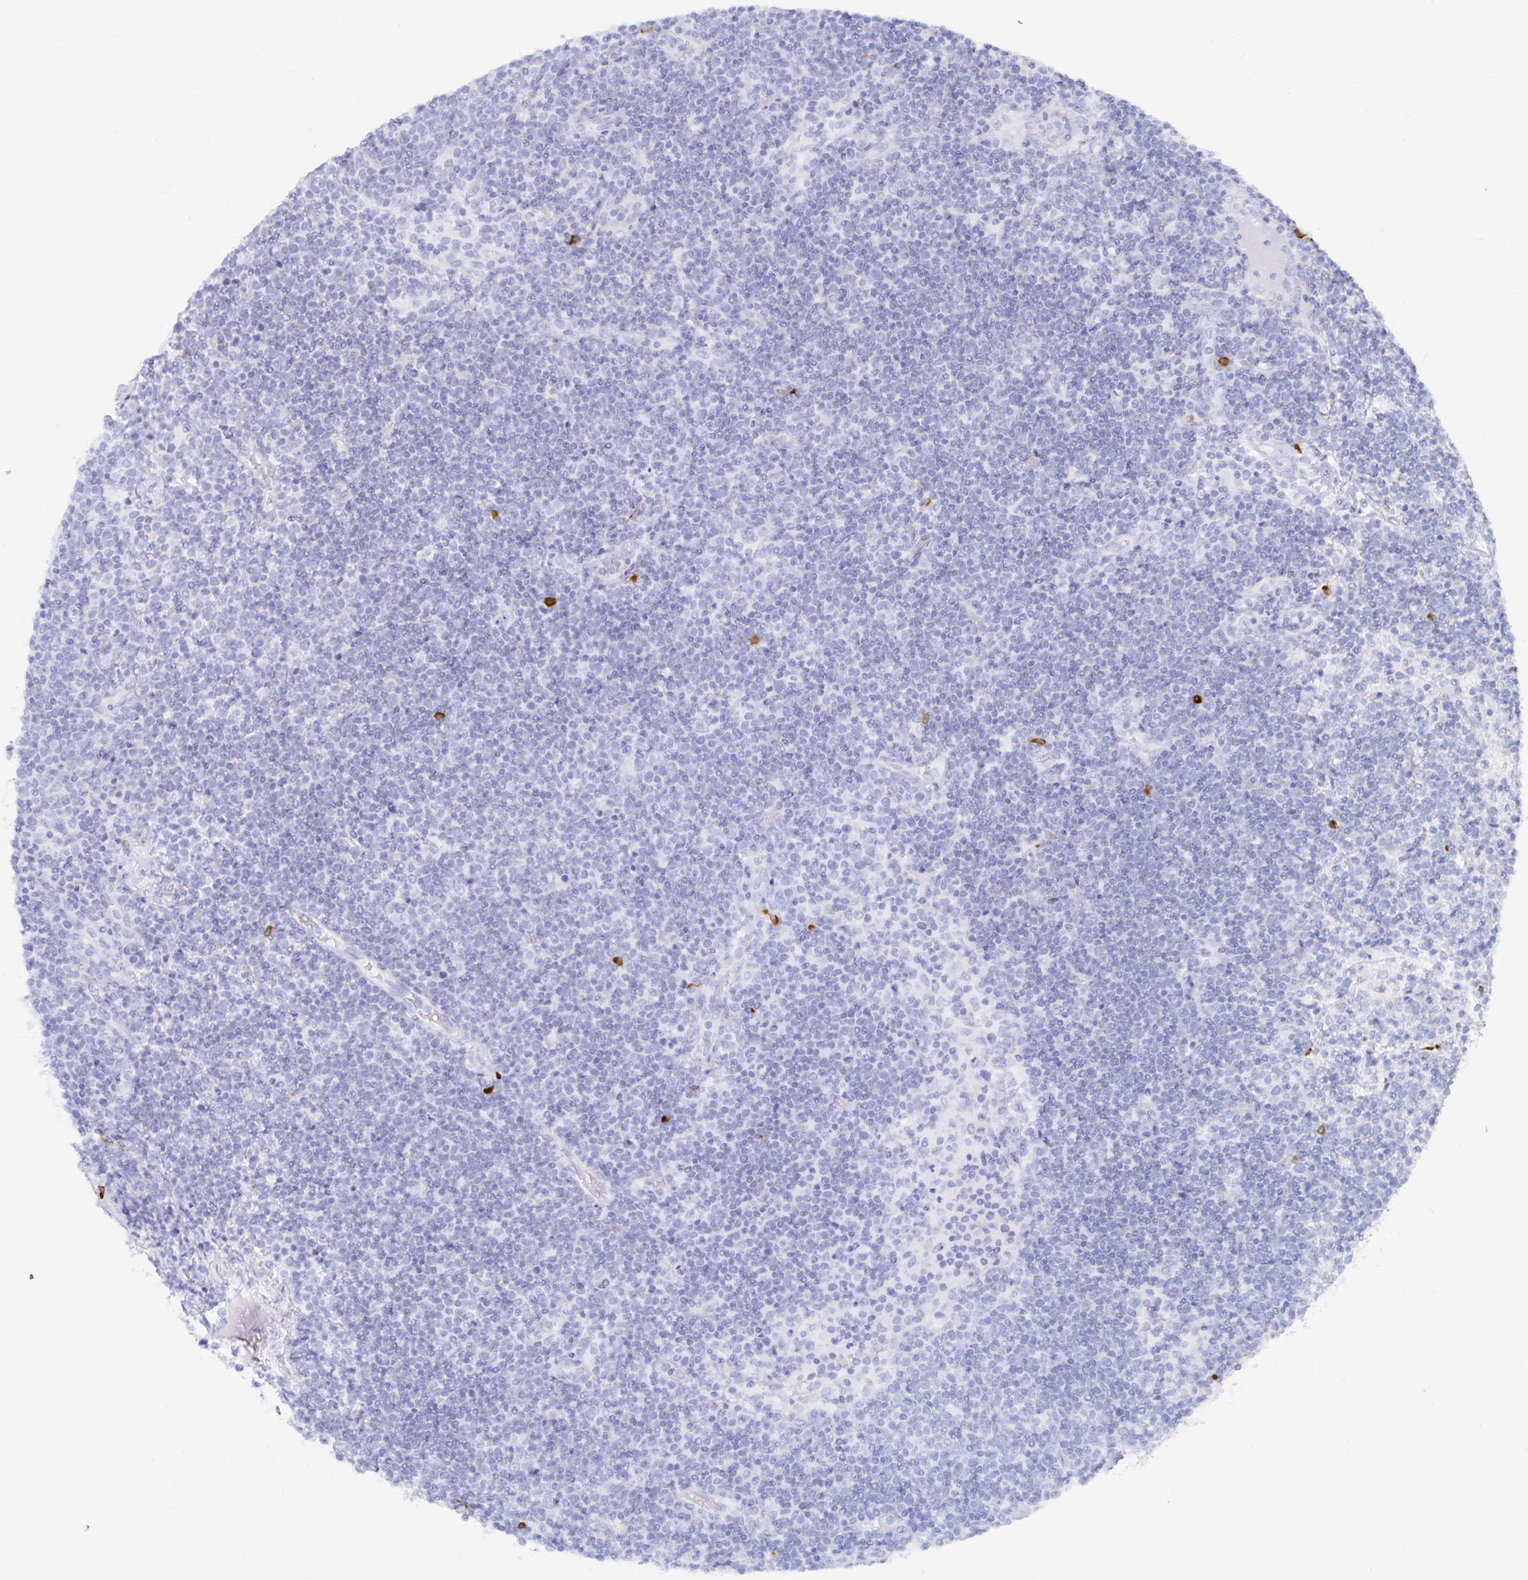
{"staining": {"intensity": "negative", "quantity": "none", "location": "none"}, "tissue": "lymphoma", "cell_type": "Tumor cells", "image_type": "cancer", "snomed": [{"axis": "morphology", "description": "Malignant lymphoma, non-Hodgkin's type, High grade"}, {"axis": "topography", "description": "Lymph node"}], "caption": "Immunohistochemistry (IHC) image of neoplastic tissue: human lymphoma stained with DAB (3,3'-diaminobenzidine) reveals no significant protein expression in tumor cells.", "gene": "TNIP1", "patient": {"sex": "male", "age": 61}}